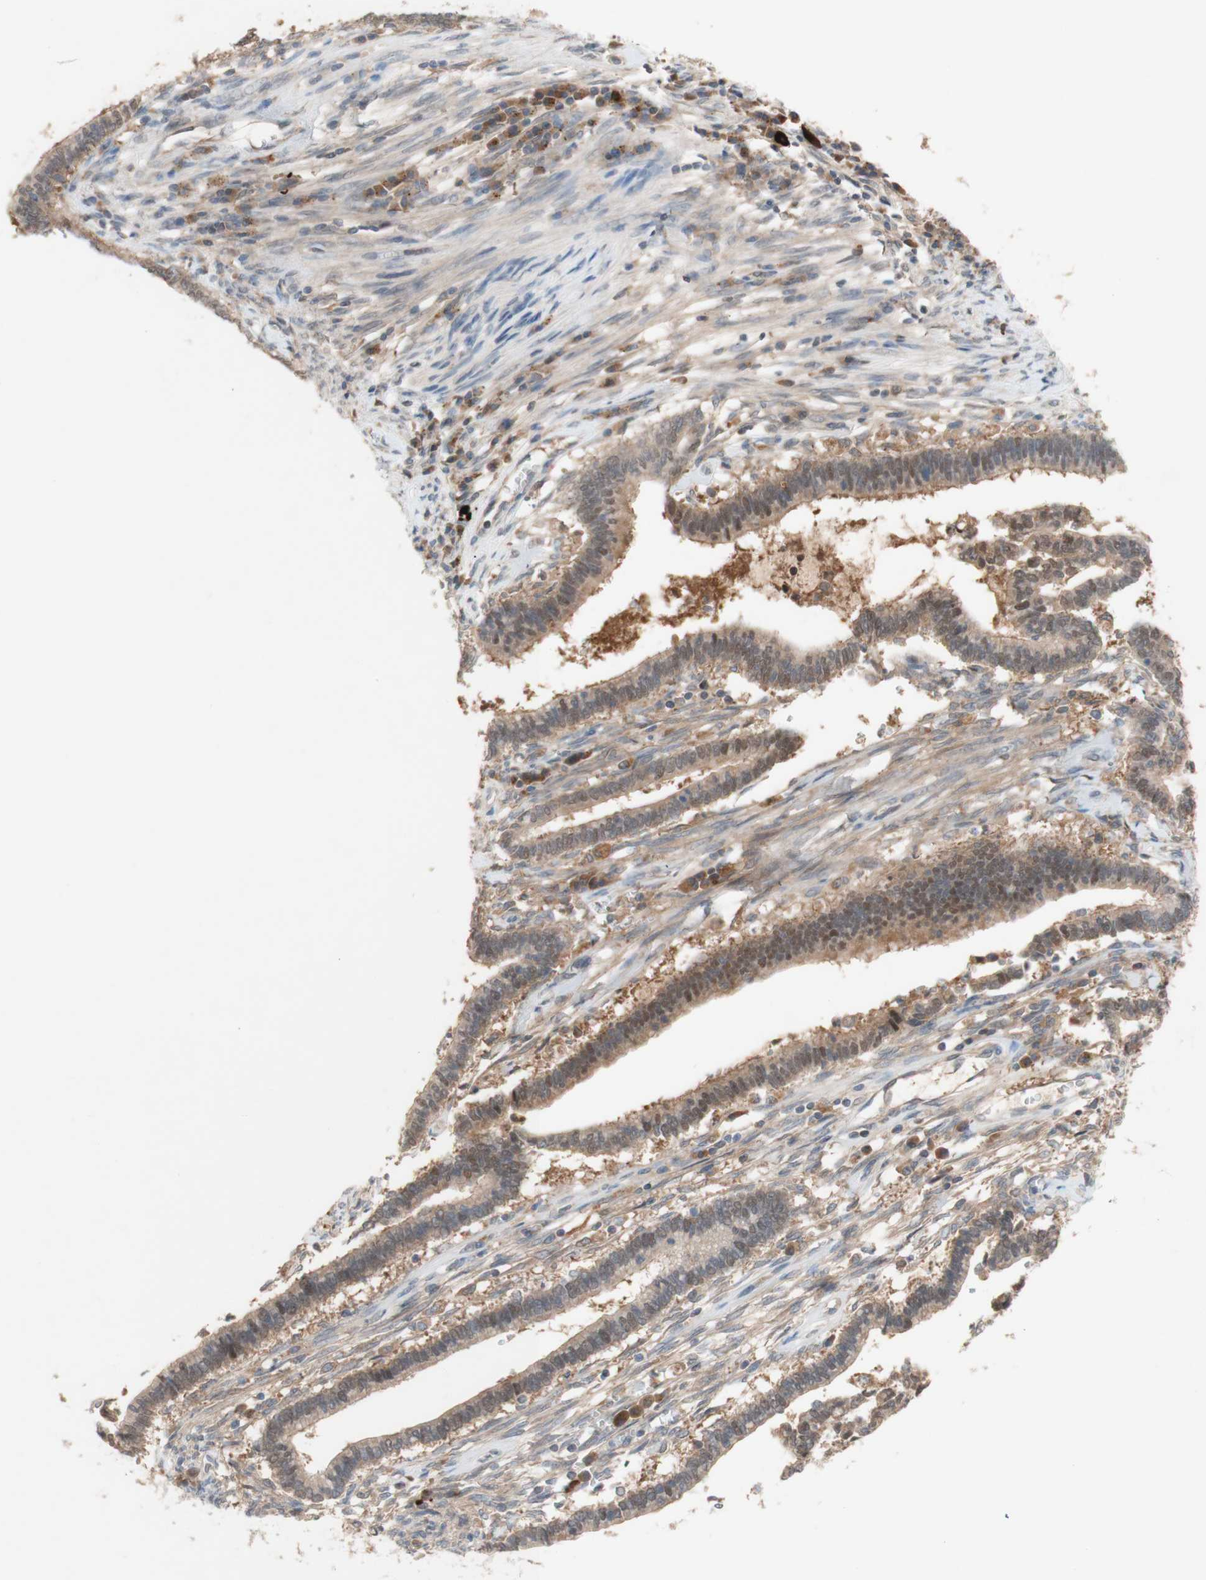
{"staining": {"intensity": "moderate", "quantity": ">75%", "location": "cytoplasmic/membranous"}, "tissue": "cervical cancer", "cell_type": "Tumor cells", "image_type": "cancer", "snomed": [{"axis": "morphology", "description": "Adenocarcinoma, NOS"}, {"axis": "topography", "description": "Cervix"}], "caption": "Protein expression analysis of human cervical cancer (adenocarcinoma) reveals moderate cytoplasmic/membranous expression in about >75% of tumor cells.", "gene": "PEX2", "patient": {"sex": "female", "age": 44}}